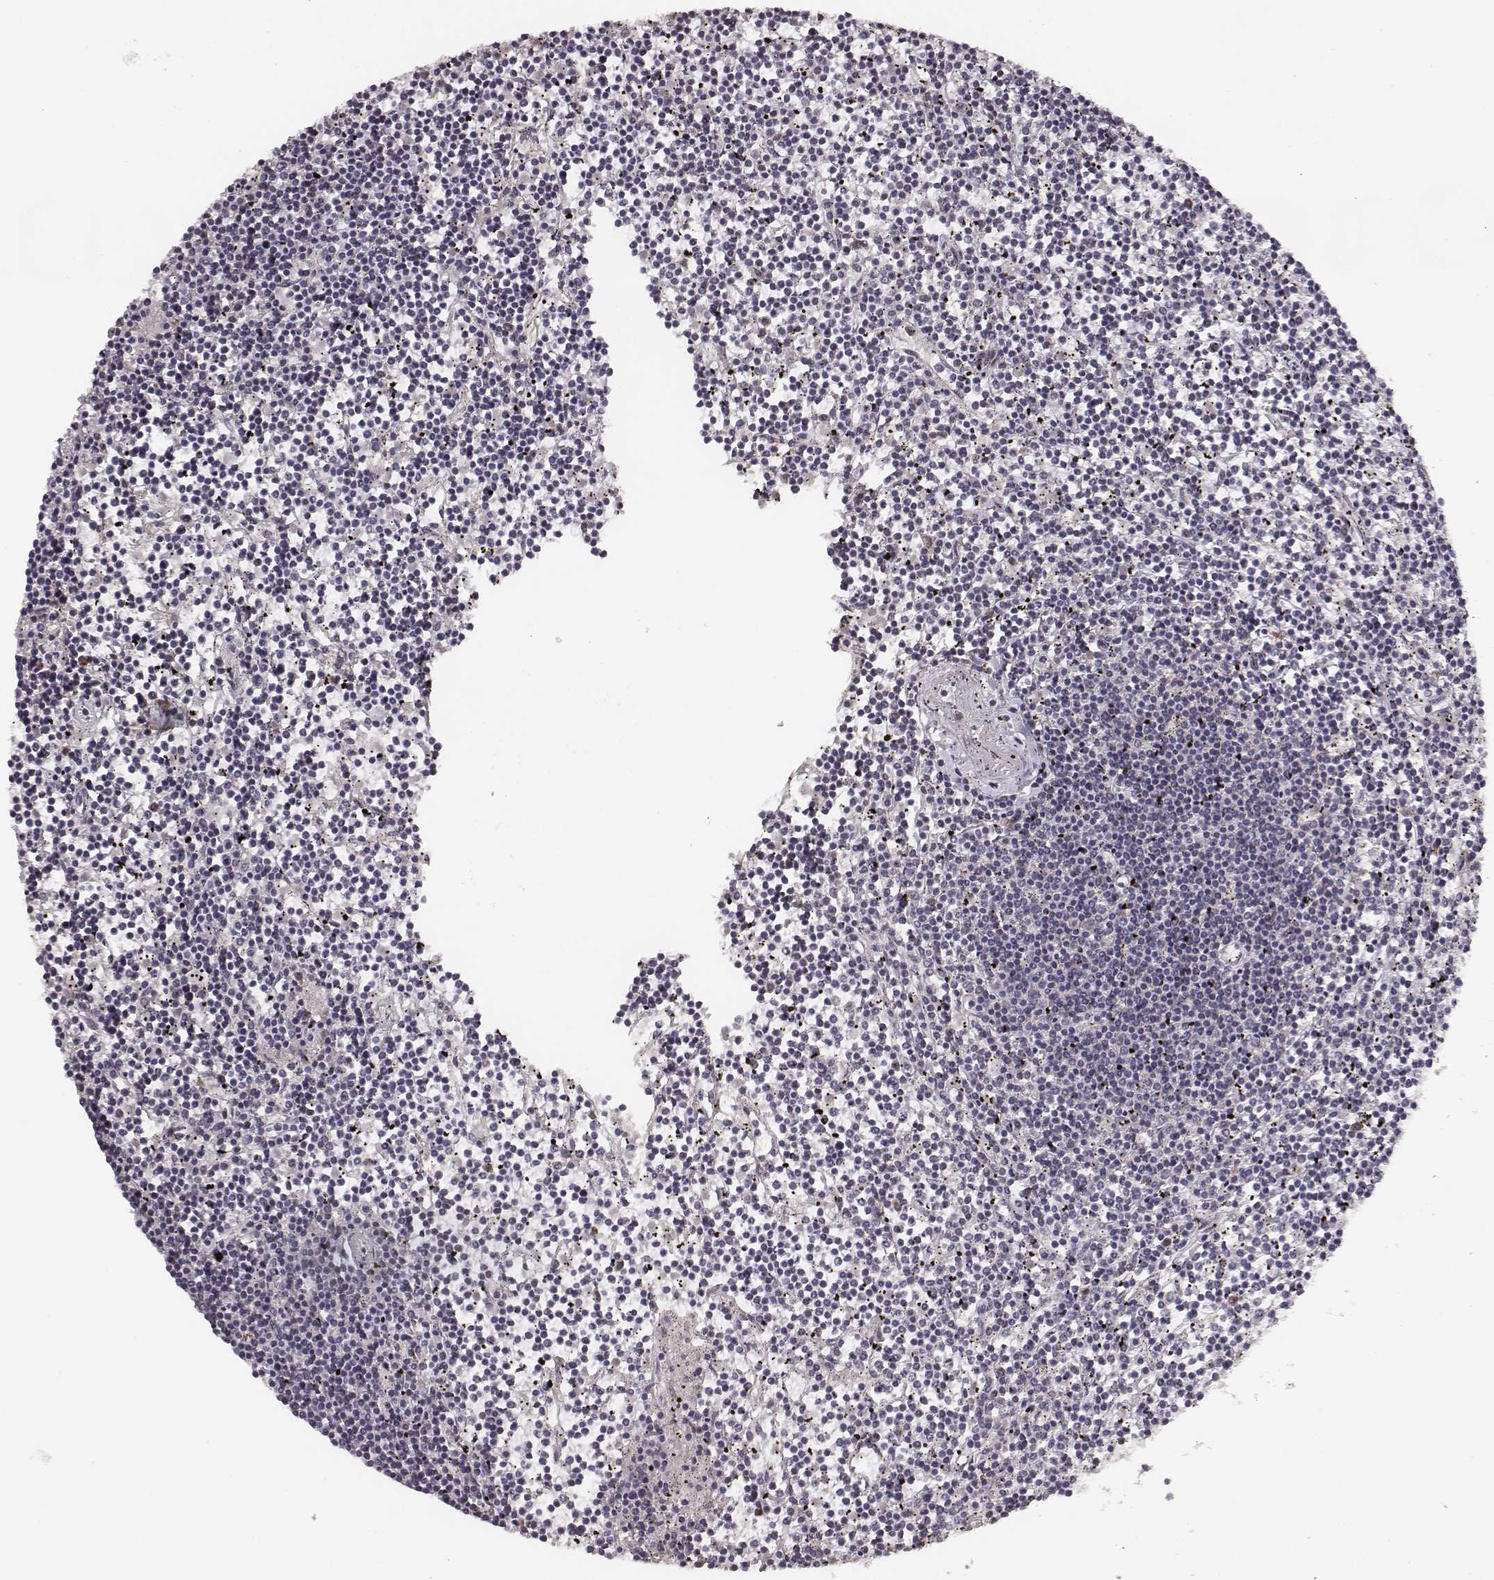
{"staining": {"intensity": "negative", "quantity": "none", "location": "none"}, "tissue": "lymphoma", "cell_type": "Tumor cells", "image_type": "cancer", "snomed": [{"axis": "morphology", "description": "Malignant lymphoma, non-Hodgkin's type, Low grade"}, {"axis": "topography", "description": "Spleen"}], "caption": "The image exhibits no significant positivity in tumor cells of low-grade malignant lymphoma, non-Hodgkin's type.", "gene": "VPS26A", "patient": {"sex": "female", "age": 19}}